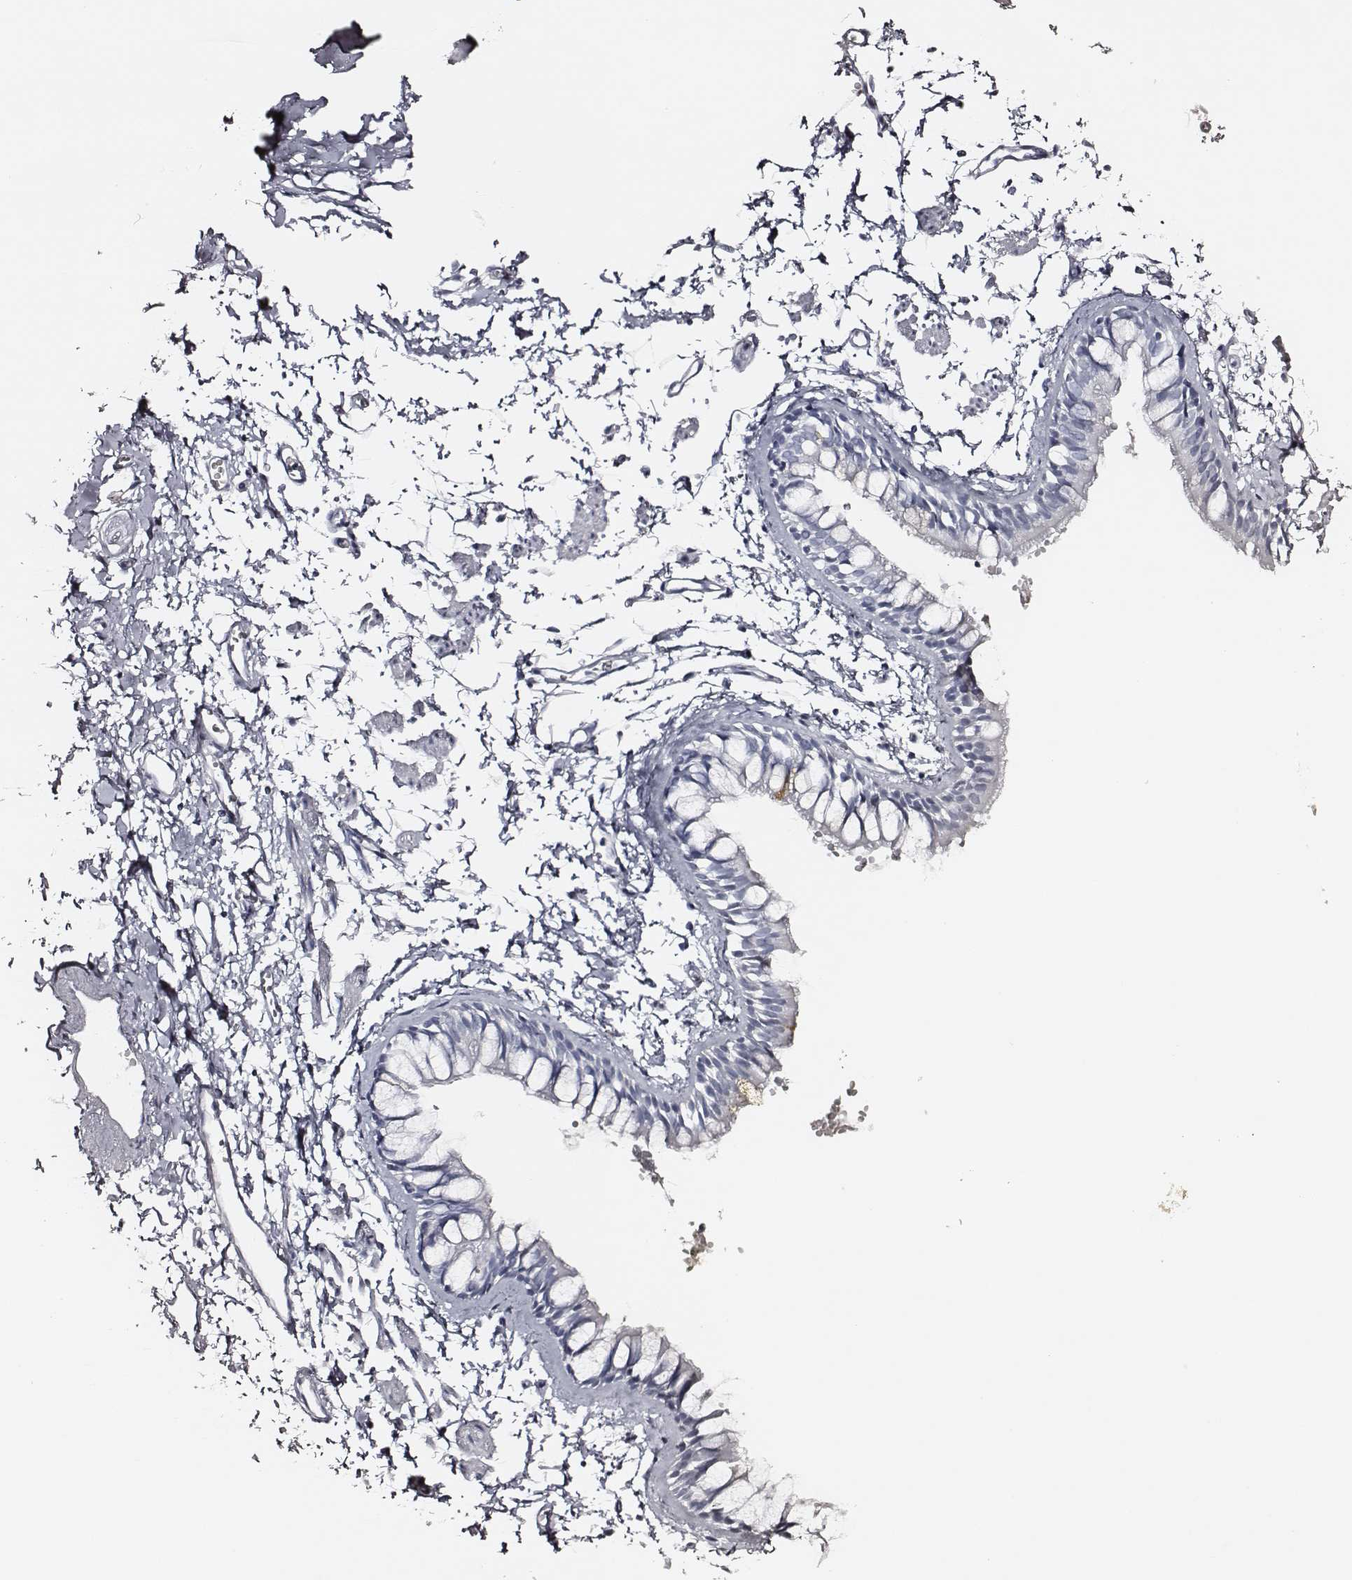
{"staining": {"intensity": "negative", "quantity": "none", "location": "none"}, "tissue": "bronchus", "cell_type": "Respiratory epithelial cells", "image_type": "normal", "snomed": [{"axis": "morphology", "description": "Normal tissue, NOS"}, {"axis": "topography", "description": "Cartilage tissue"}, {"axis": "topography", "description": "Bronchus"}], "caption": "This is an immunohistochemistry photomicrograph of unremarkable human bronchus. There is no expression in respiratory epithelial cells.", "gene": "DPEP1", "patient": {"sex": "female", "age": 59}}